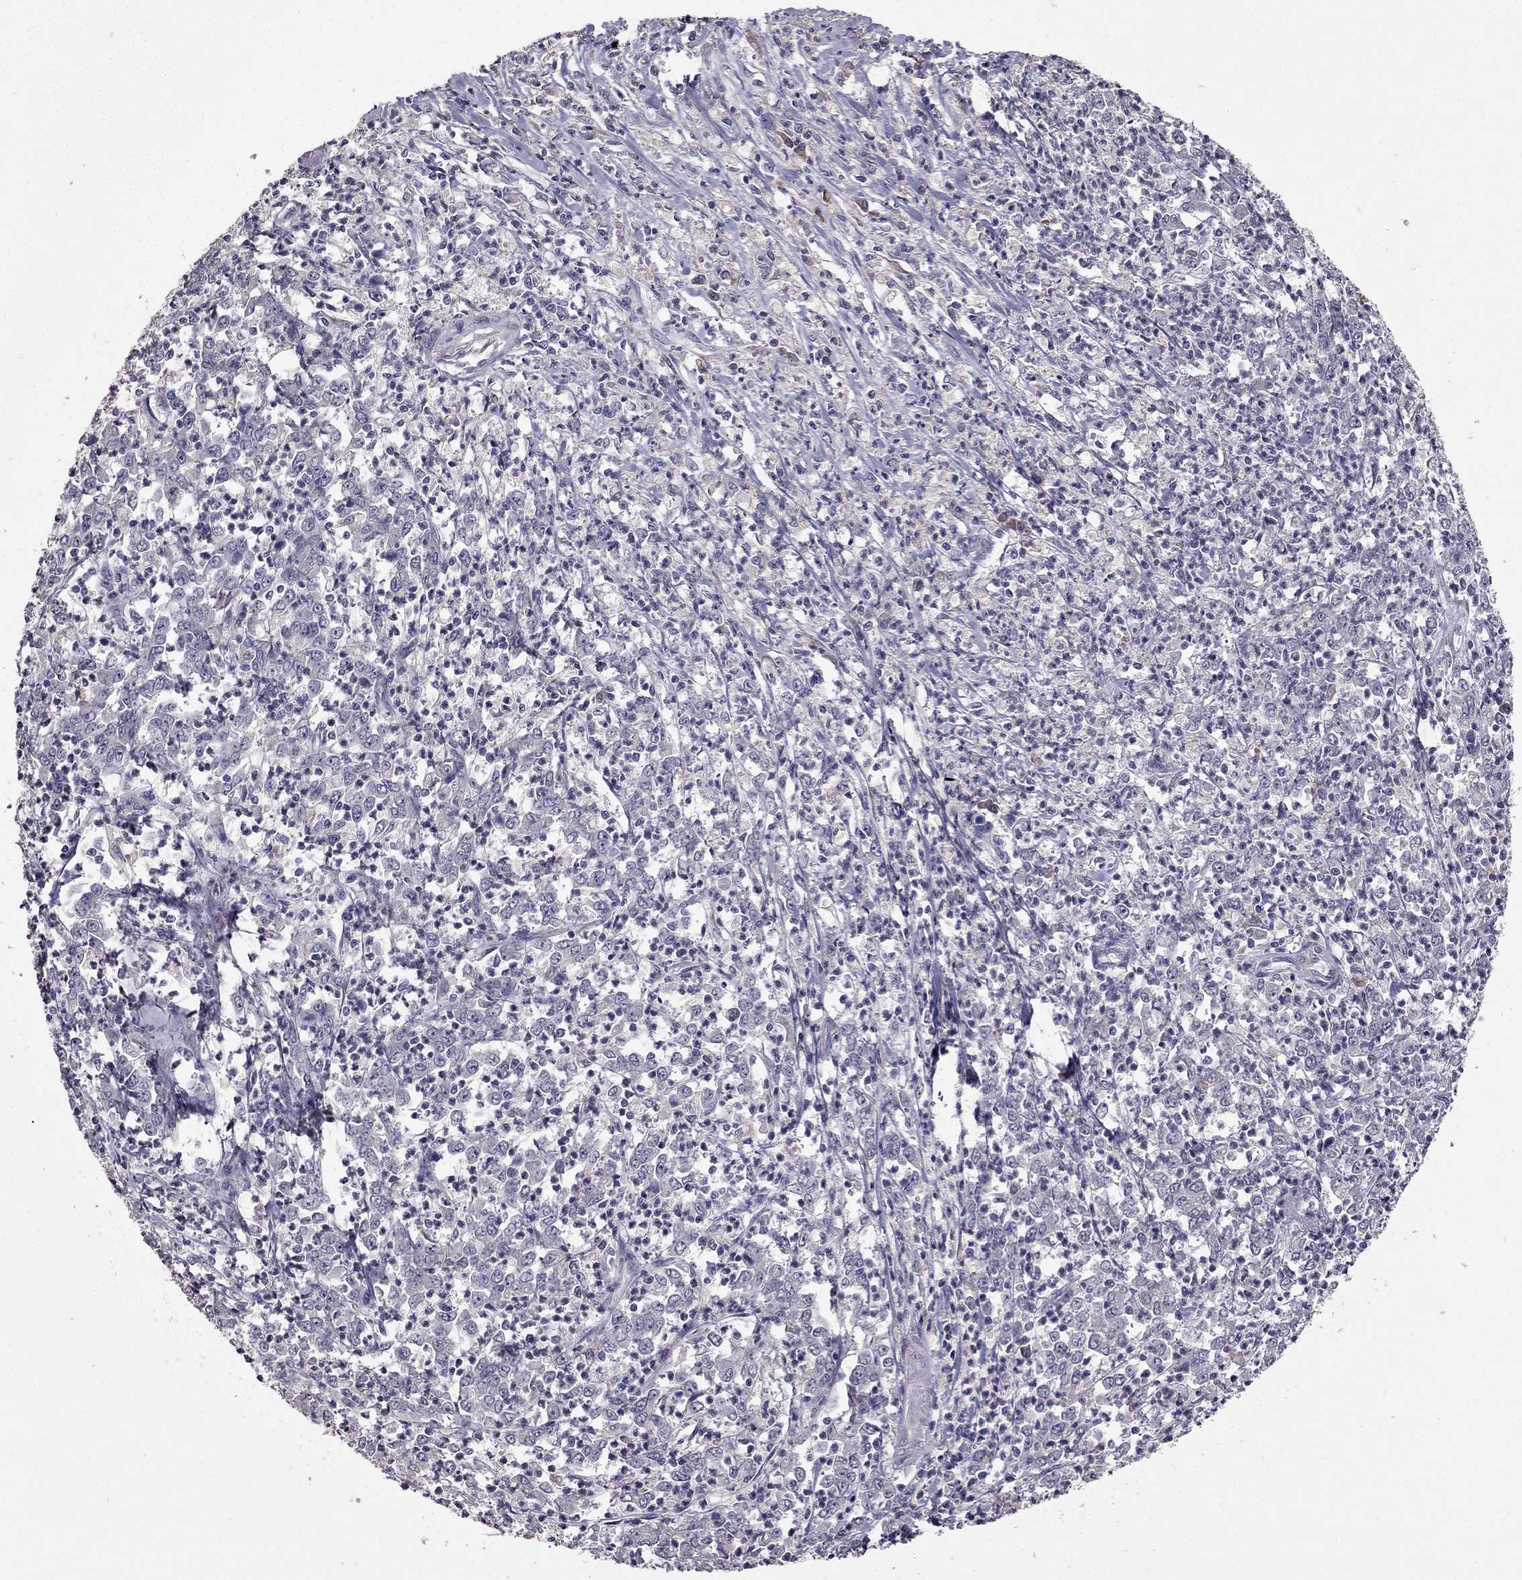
{"staining": {"intensity": "negative", "quantity": "none", "location": "none"}, "tissue": "stomach cancer", "cell_type": "Tumor cells", "image_type": "cancer", "snomed": [{"axis": "morphology", "description": "Adenocarcinoma, NOS"}, {"axis": "topography", "description": "Stomach, lower"}], "caption": "Tumor cells are negative for protein expression in human stomach cancer (adenocarcinoma).", "gene": "CDH9", "patient": {"sex": "female", "age": 71}}